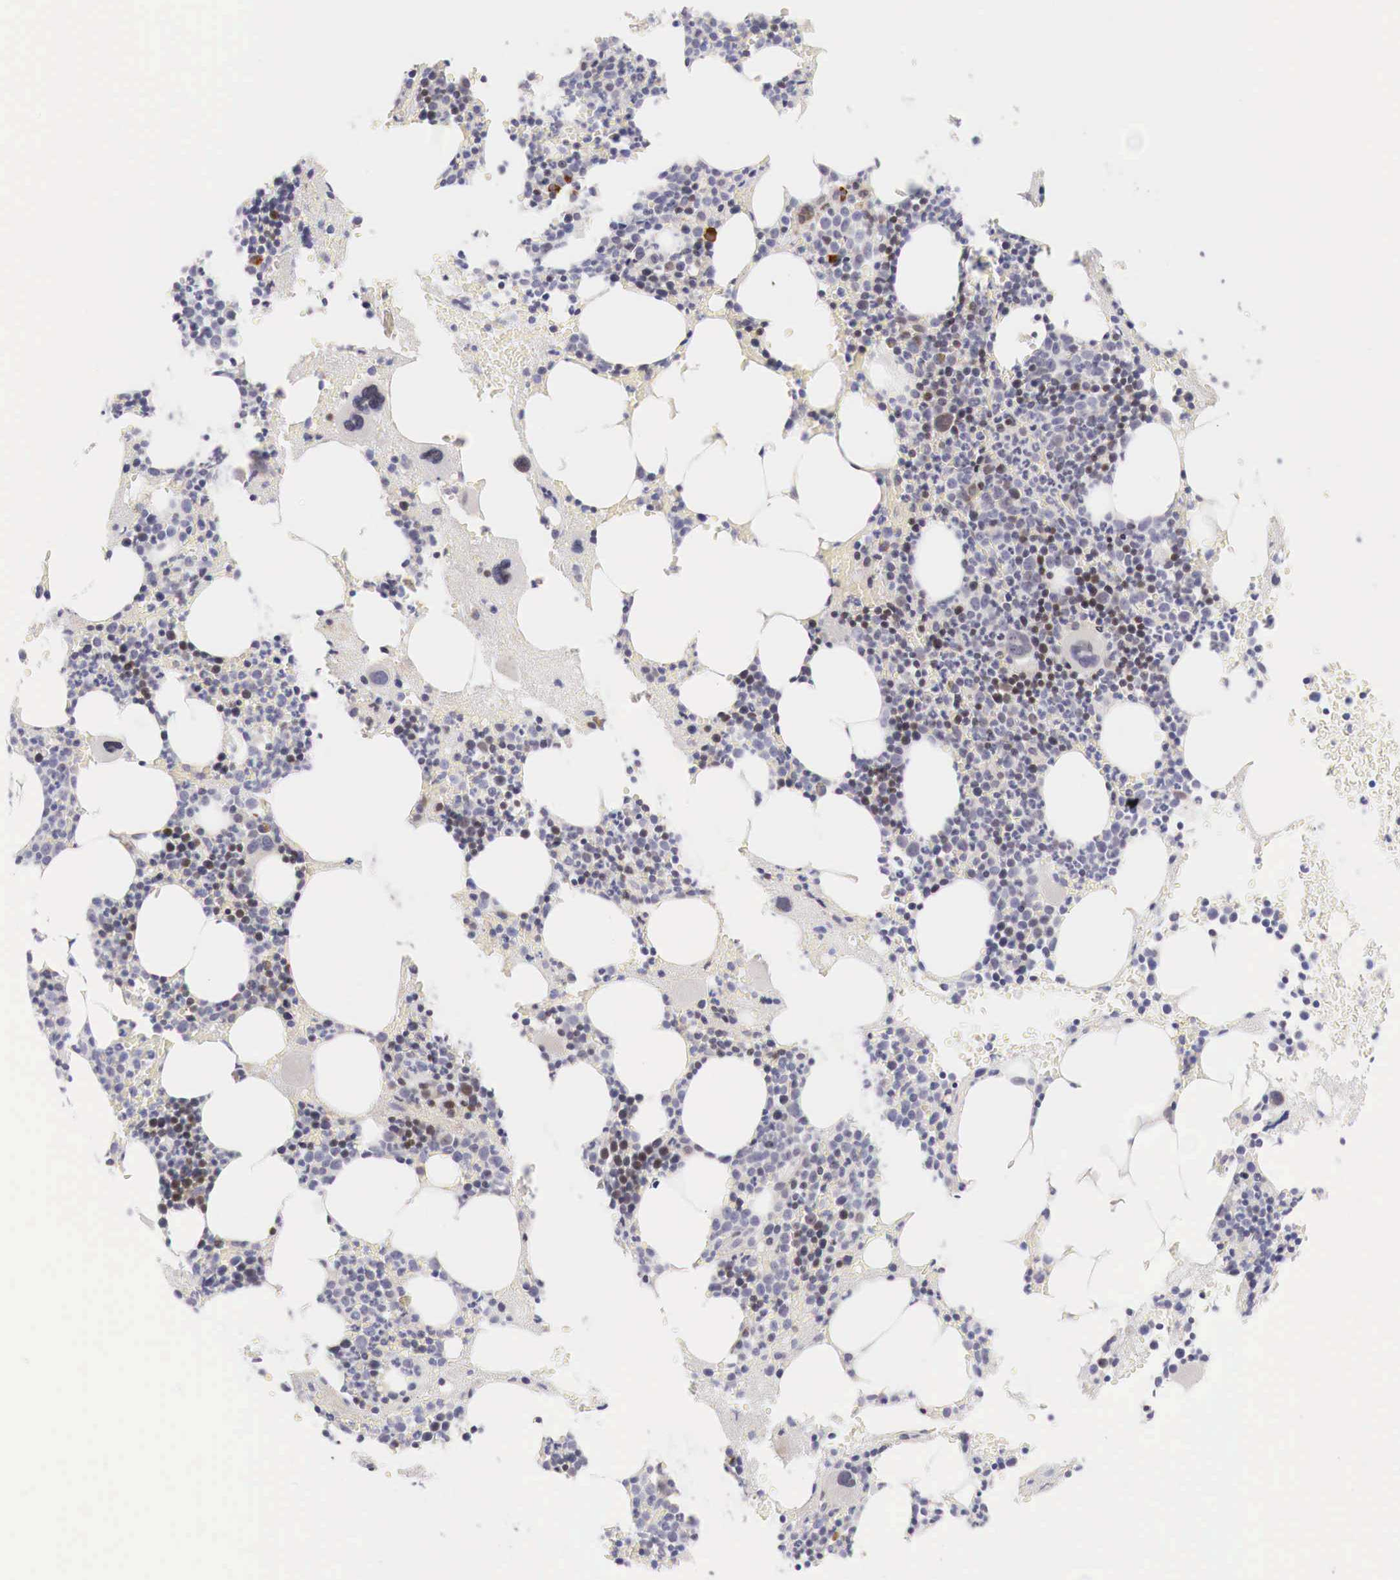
{"staining": {"intensity": "moderate", "quantity": "<25%", "location": "nuclear"}, "tissue": "bone marrow", "cell_type": "Hematopoietic cells", "image_type": "normal", "snomed": [{"axis": "morphology", "description": "Normal tissue, NOS"}, {"axis": "topography", "description": "Bone marrow"}], "caption": "Hematopoietic cells display low levels of moderate nuclear positivity in approximately <25% of cells in unremarkable human bone marrow.", "gene": "CLCN5", "patient": {"sex": "male", "age": 75}}